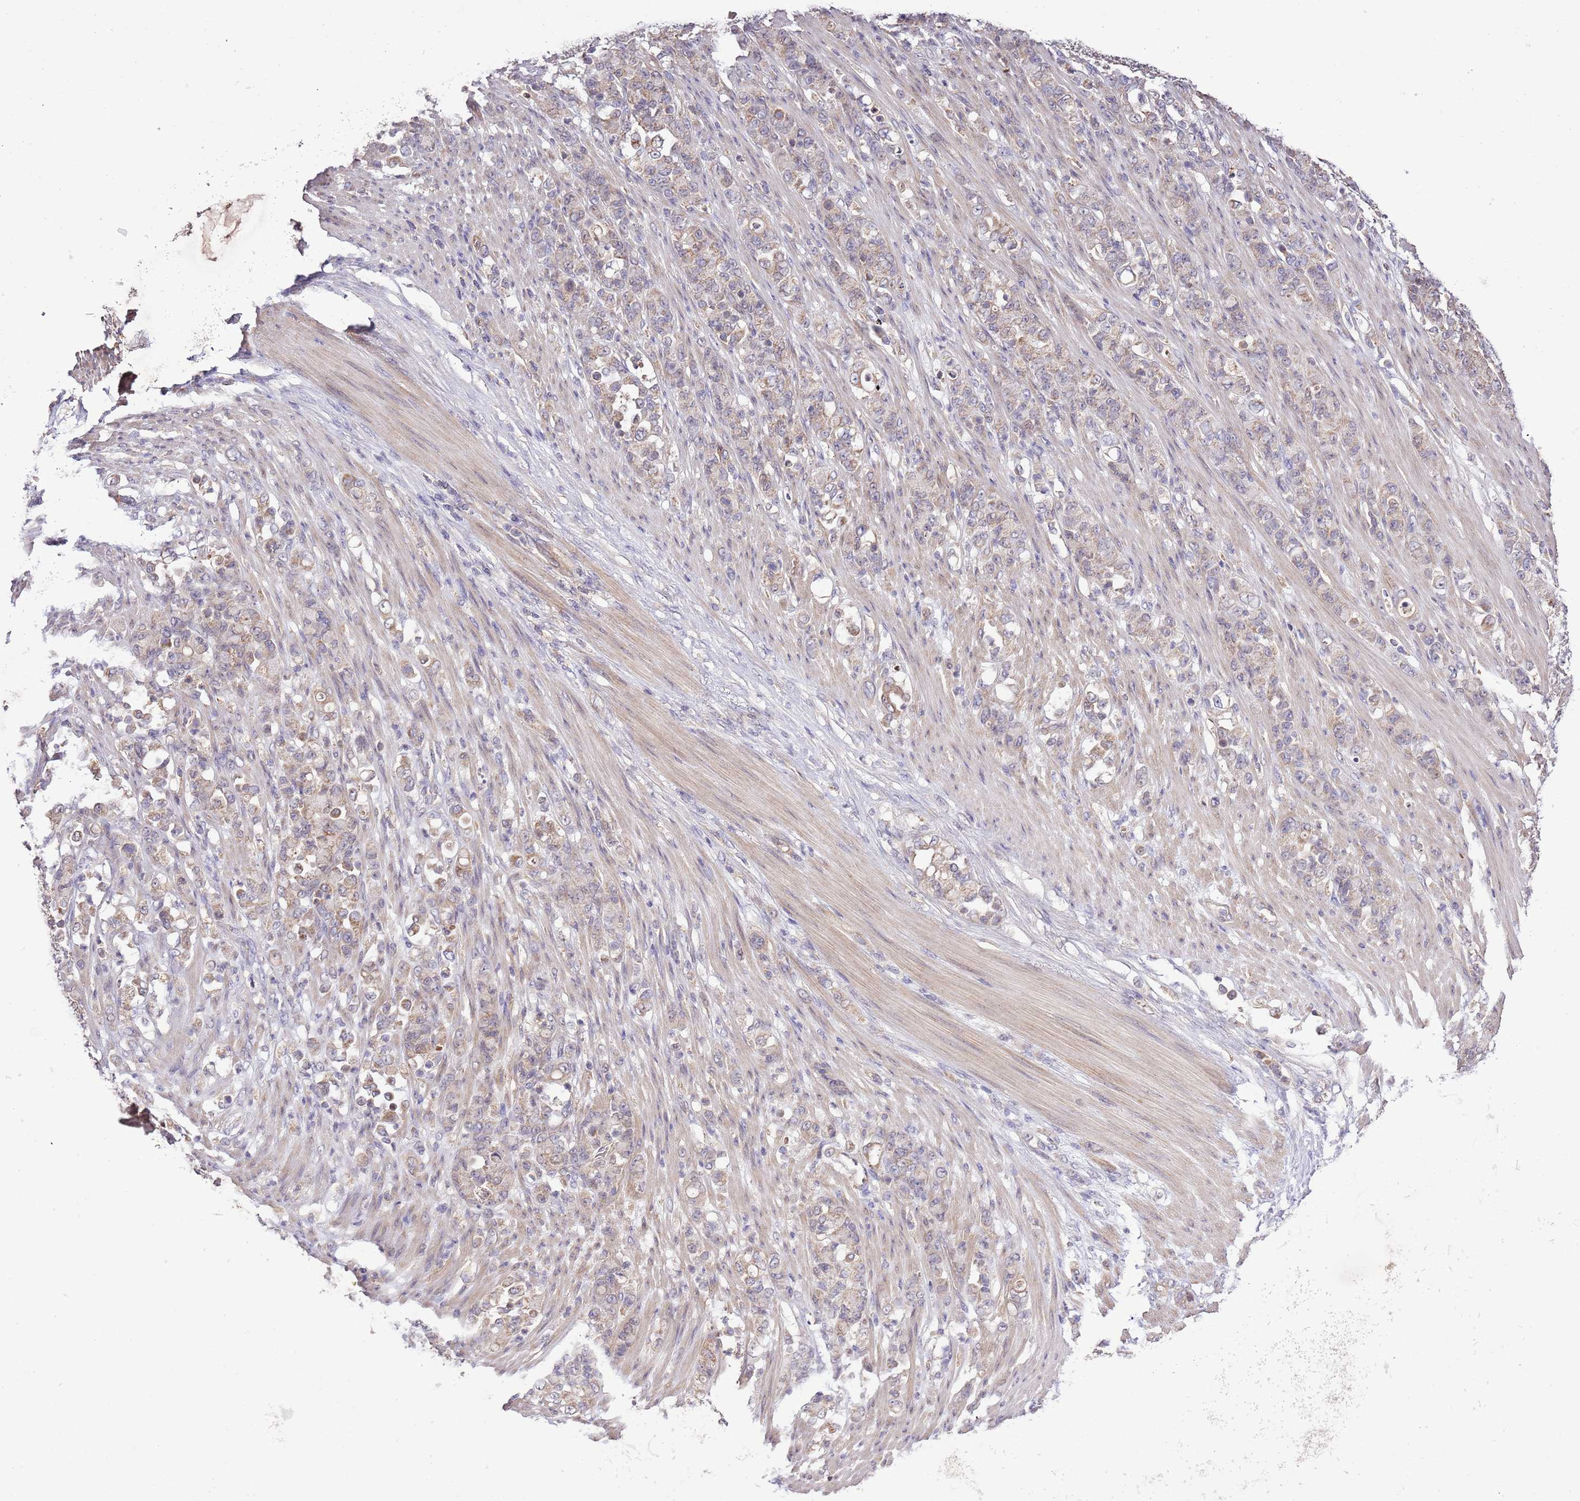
{"staining": {"intensity": "weak", "quantity": ">75%", "location": "cytoplasmic/membranous"}, "tissue": "stomach cancer", "cell_type": "Tumor cells", "image_type": "cancer", "snomed": [{"axis": "morphology", "description": "Normal tissue, NOS"}, {"axis": "morphology", "description": "Adenocarcinoma, NOS"}, {"axis": "topography", "description": "Stomach"}], "caption": "Immunohistochemistry (IHC) staining of stomach cancer (adenocarcinoma), which reveals low levels of weak cytoplasmic/membranous staining in approximately >75% of tumor cells indicating weak cytoplasmic/membranous protein staining. The staining was performed using DAB (brown) for protein detection and nuclei were counterstained in hematoxylin (blue).", "gene": "IVD", "patient": {"sex": "female", "age": 79}}